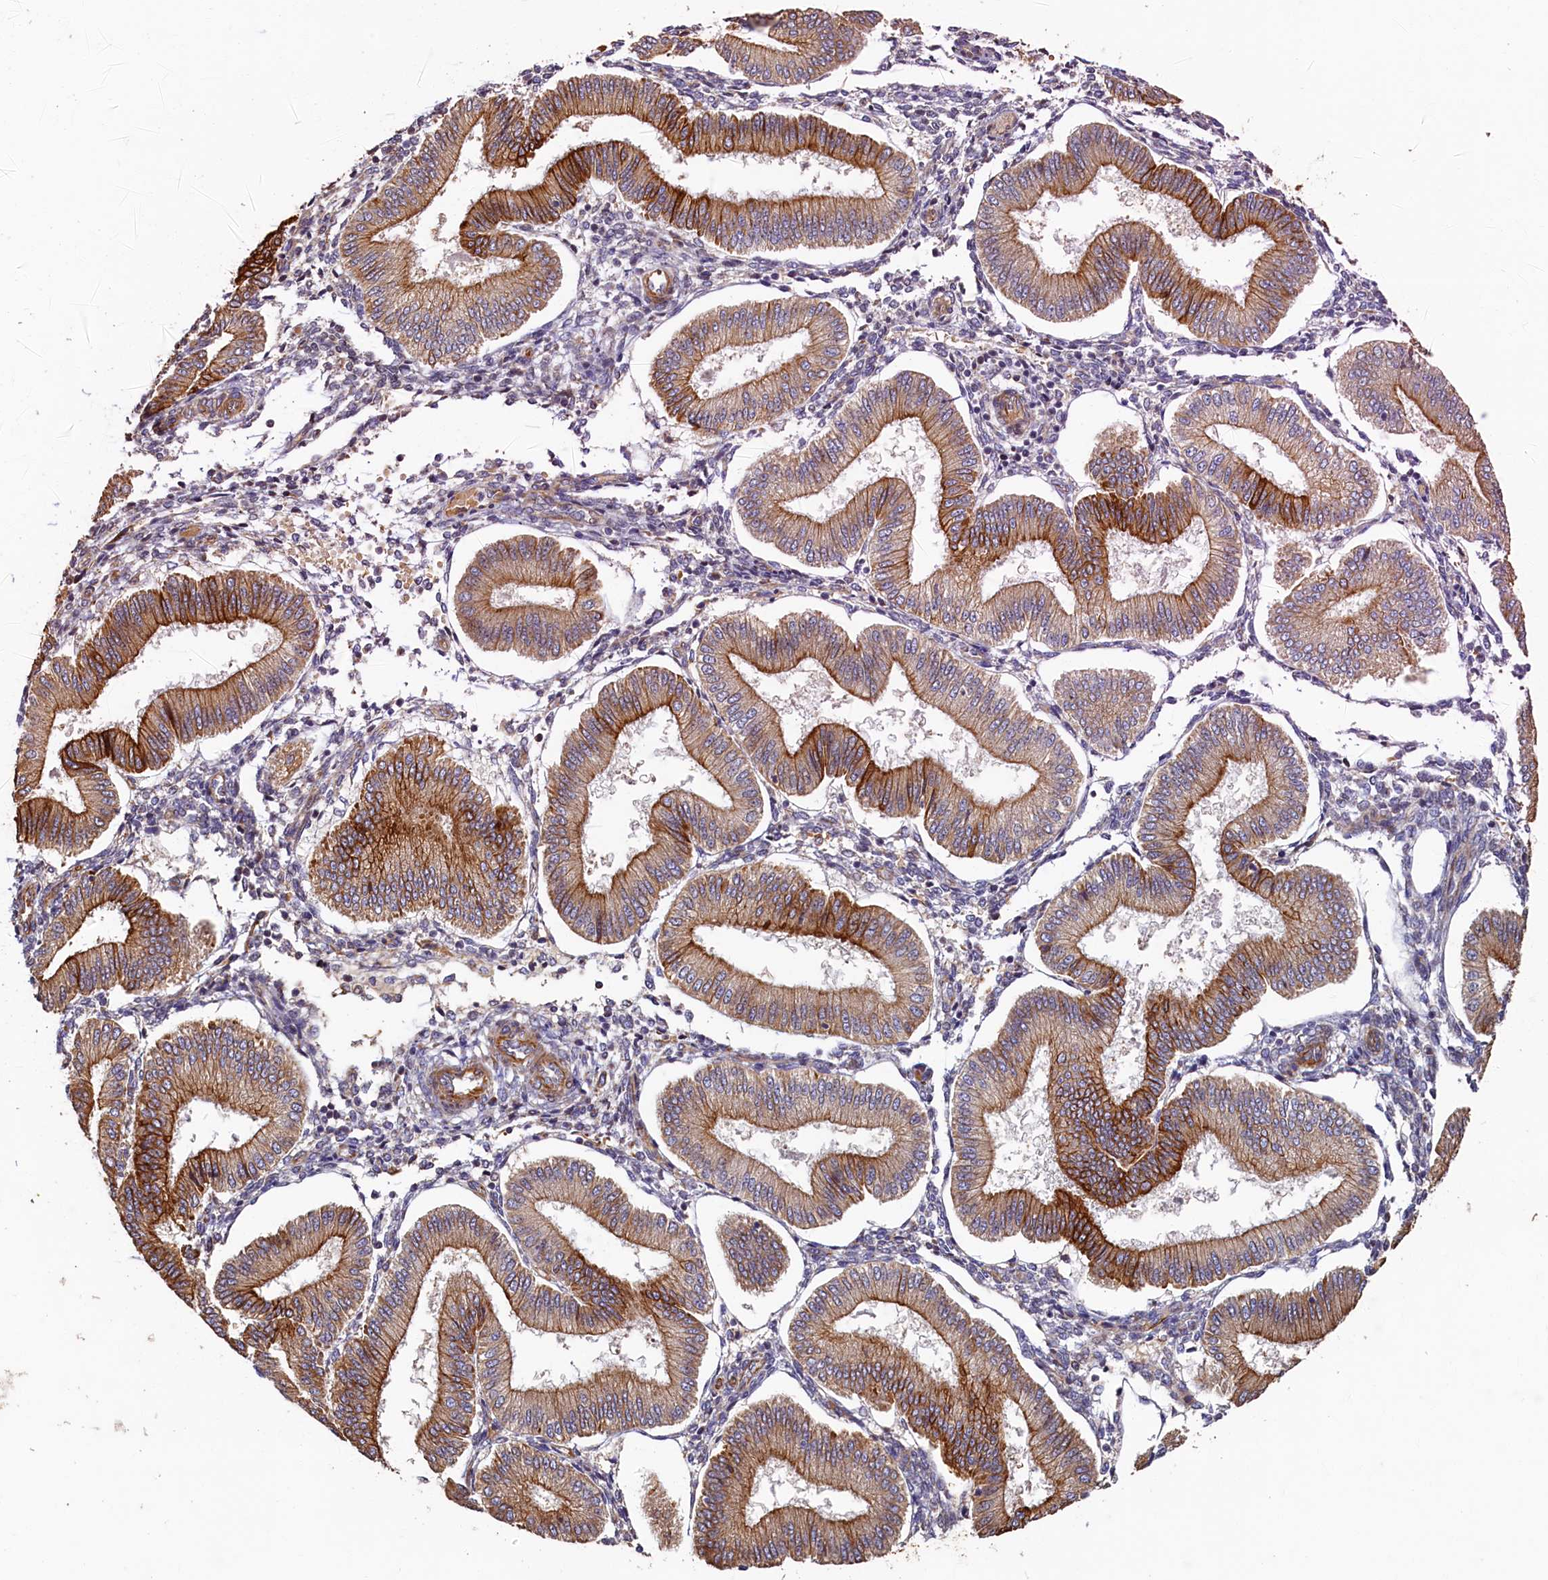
{"staining": {"intensity": "negative", "quantity": "none", "location": "none"}, "tissue": "endometrium", "cell_type": "Cells in endometrial stroma", "image_type": "normal", "snomed": [{"axis": "morphology", "description": "Normal tissue, NOS"}, {"axis": "topography", "description": "Endometrium"}], "caption": "Immunohistochemistry of unremarkable endometrium exhibits no staining in cells in endometrial stroma.", "gene": "LRRC57", "patient": {"sex": "female", "age": 39}}